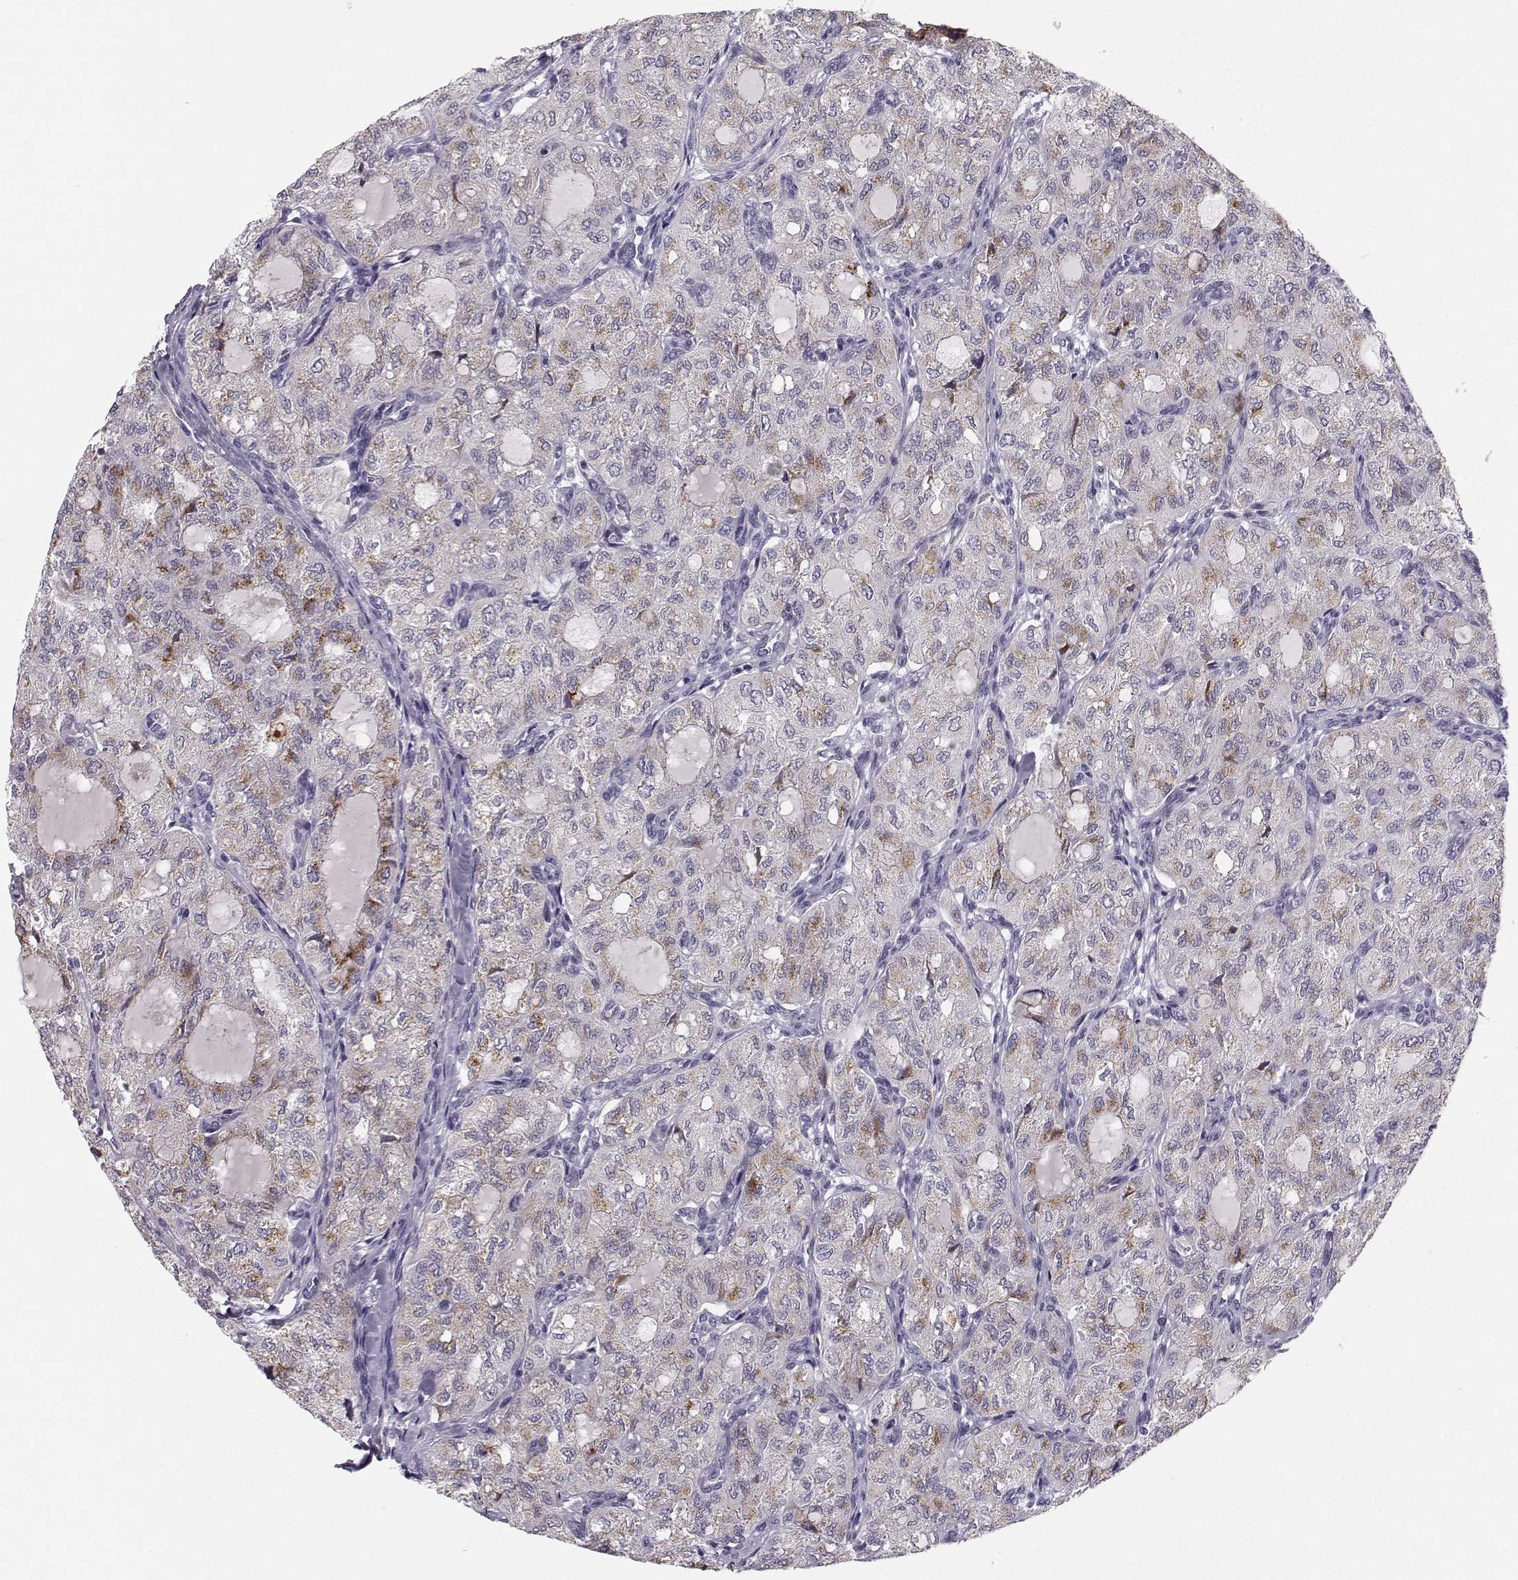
{"staining": {"intensity": "weak", "quantity": "<25%", "location": "cytoplasmic/membranous"}, "tissue": "thyroid cancer", "cell_type": "Tumor cells", "image_type": "cancer", "snomed": [{"axis": "morphology", "description": "Follicular adenoma carcinoma, NOS"}, {"axis": "topography", "description": "Thyroid gland"}], "caption": "DAB (3,3'-diaminobenzidine) immunohistochemical staining of human follicular adenoma carcinoma (thyroid) reveals no significant expression in tumor cells.", "gene": "HTR7", "patient": {"sex": "male", "age": 75}}